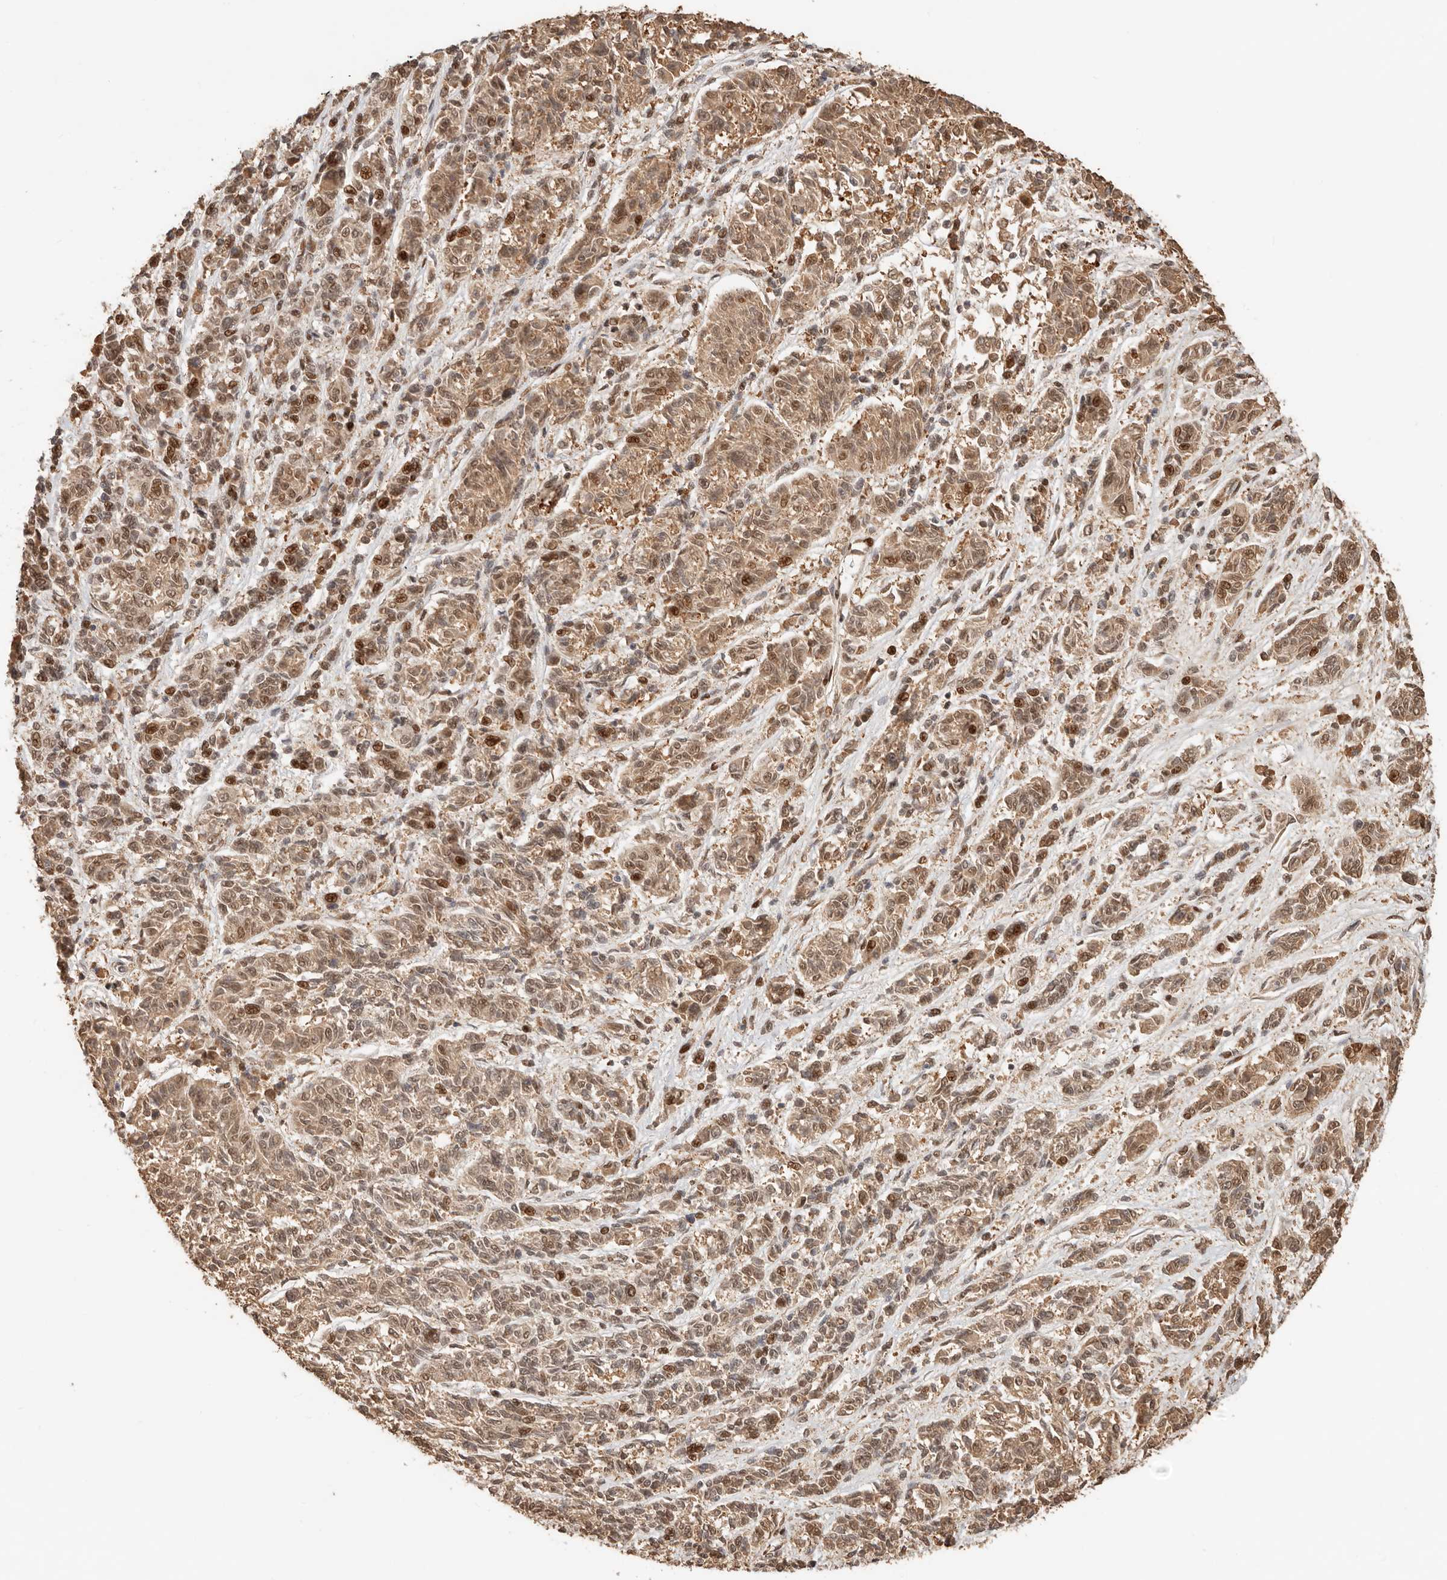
{"staining": {"intensity": "moderate", "quantity": ">75%", "location": "cytoplasmic/membranous,nuclear"}, "tissue": "melanoma", "cell_type": "Tumor cells", "image_type": "cancer", "snomed": [{"axis": "morphology", "description": "Malignant melanoma, NOS"}, {"axis": "topography", "description": "Skin"}], "caption": "IHC of human malignant melanoma exhibits medium levels of moderate cytoplasmic/membranous and nuclear positivity in about >75% of tumor cells. (DAB = brown stain, brightfield microscopy at high magnification).", "gene": "NPAS2", "patient": {"sex": "male", "age": 53}}